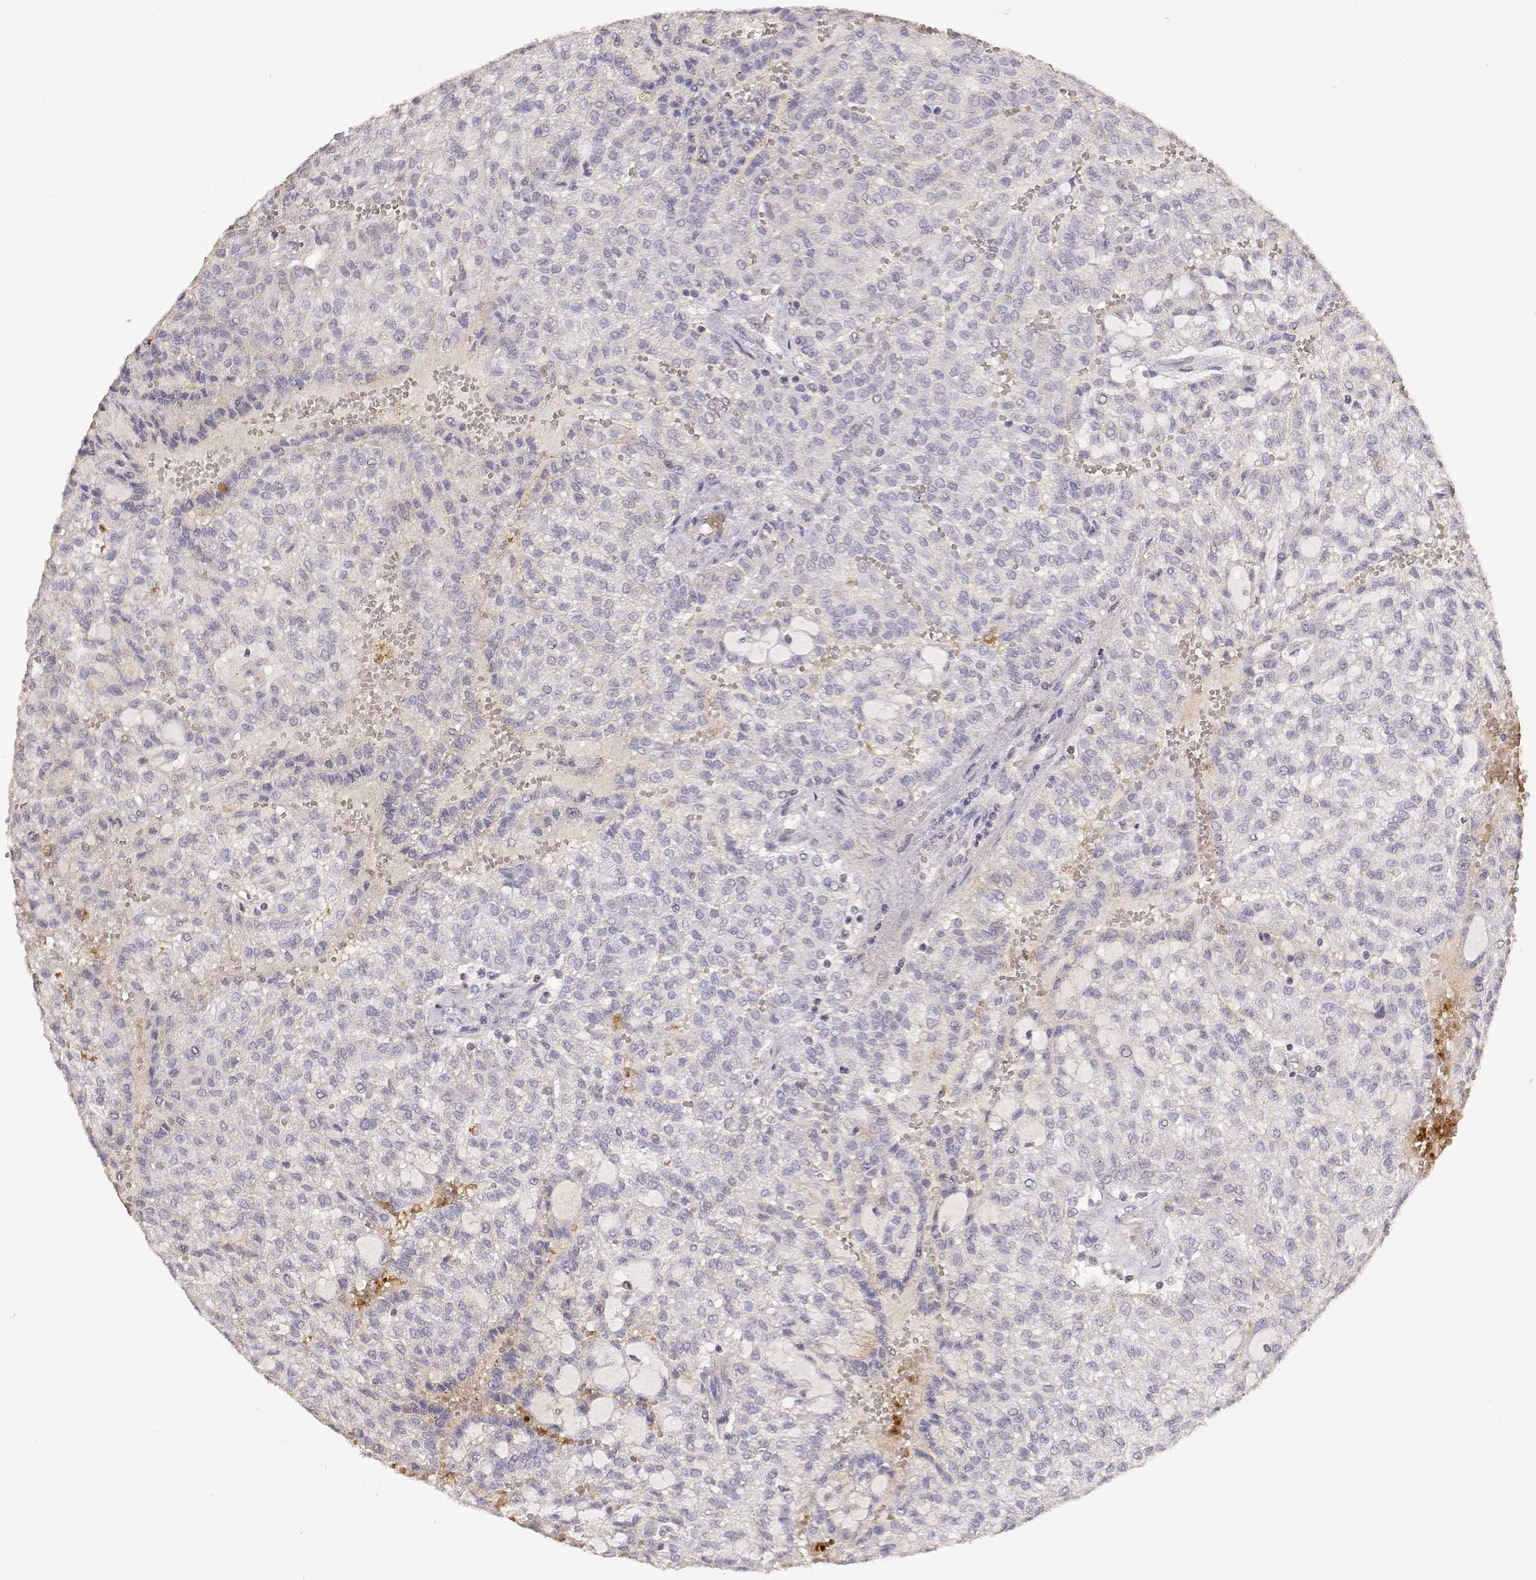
{"staining": {"intensity": "negative", "quantity": "none", "location": "none"}, "tissue": "renal cancer", "cell_type": "Tumor cells", "image_type": "cancer", "snomed": [{"axis": "morphology", "description": "Adenocarcinoma, NOS"}, {"axis": "topography", "description": "Kidney"}], "caption": "IHC of adenocarcinoma (renal) exhibits no positivity in tumor cells. Brightfield microscopy of immunohistochemistry stained with DAB (brown) and hematoxylin (blue), captured at high magnification.", "gene": "TNFRSF10C", "patient": {"sex": "male", "age": 63}}